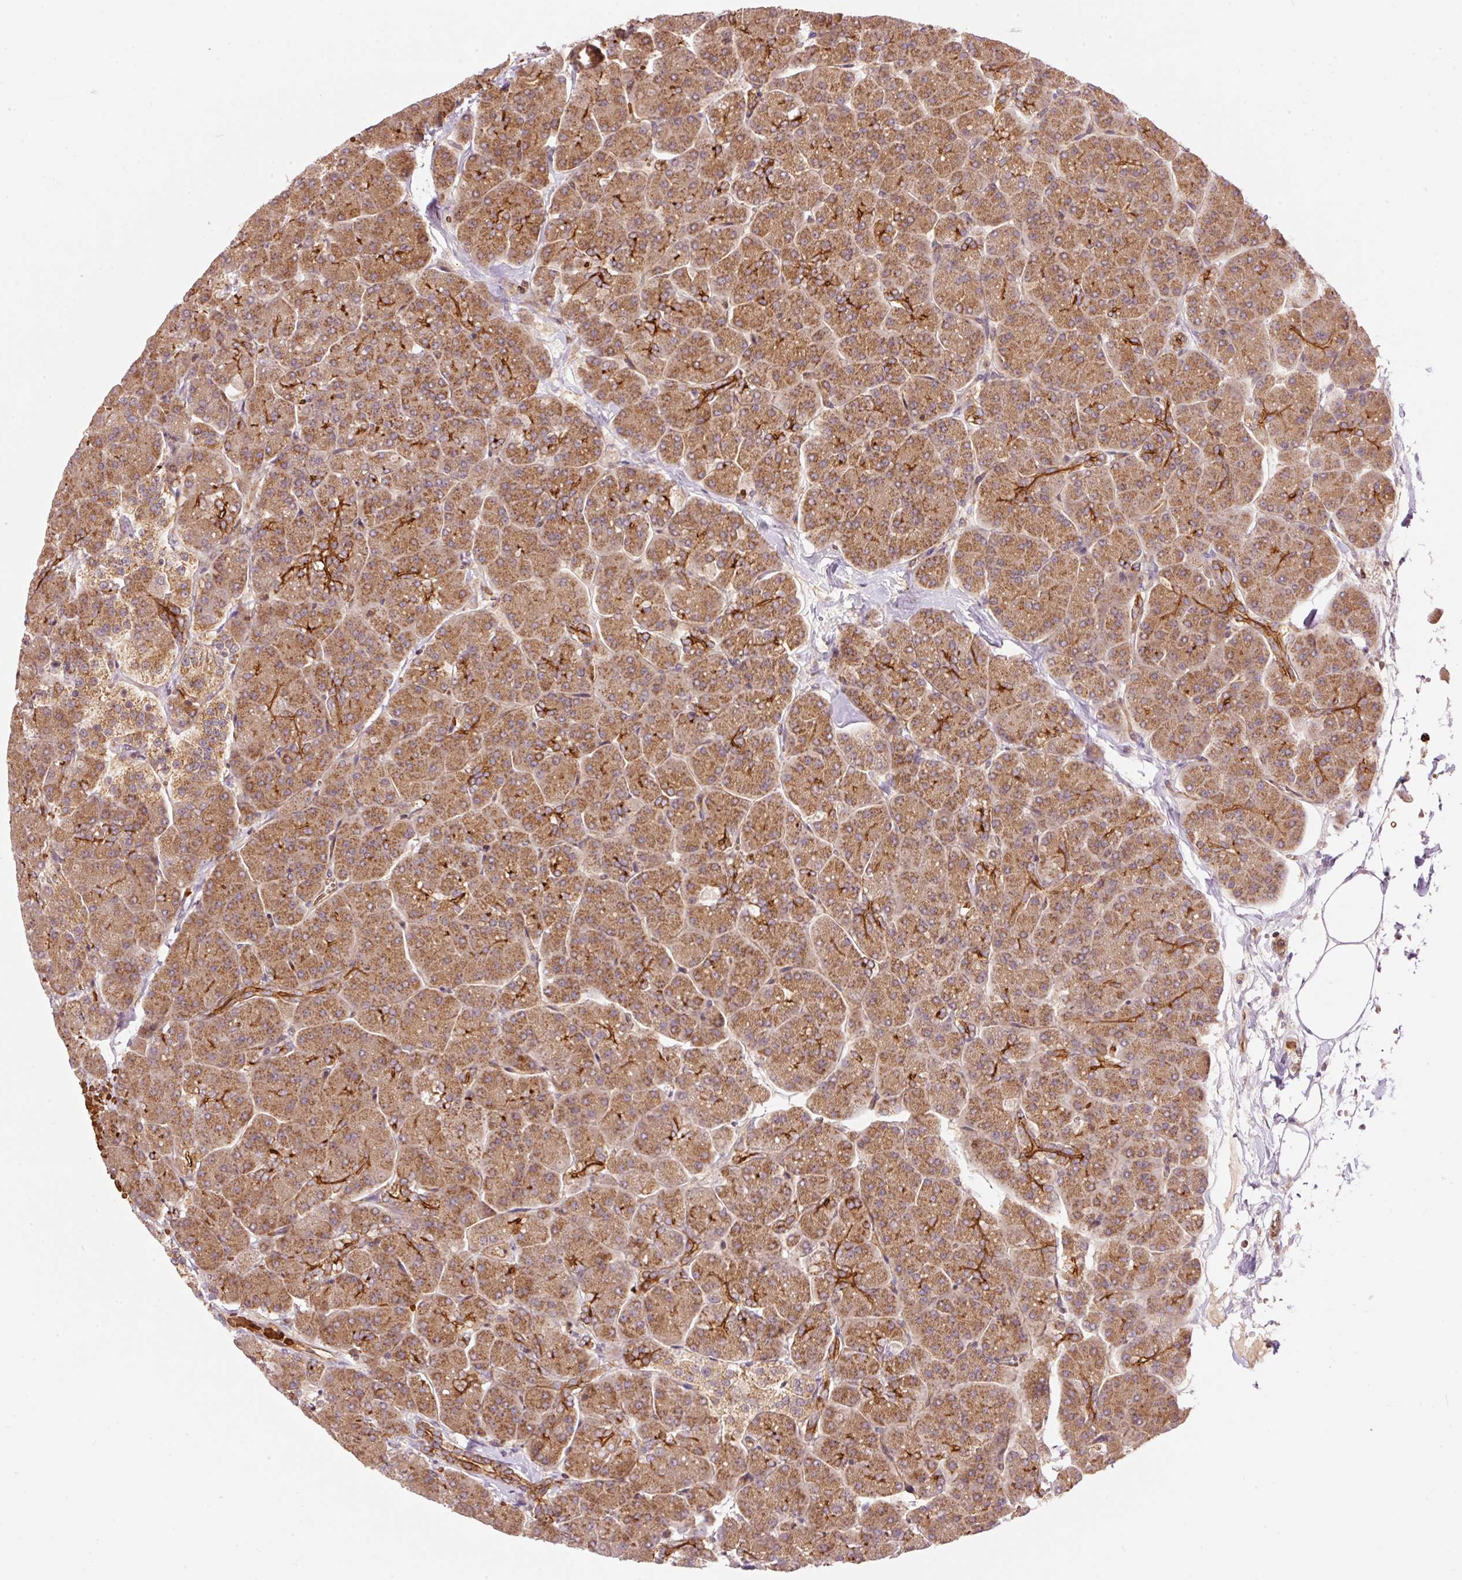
{"staining": {"intensity": "moderate", "quantity": ">75%", "location": "cytoplasmic/membranous"}, "tissue": "pancreas", "cell_type": "Exocrine glandular cells", "image_type": "normal", "snomed": [{"axis": "morphology", "description": "Normal tissue, NOS"}, {"axis": "topography", "description": "Pancreas"}, {"axis": "topography", "description": "Peripheral nerve tissue"}], "caption": "The image exhibits a brown stain indicating the presence of a protein in the cytoplasmic/membranous of exocrine glandular cells in pancreas. The protein is stained brown, and the nuclei are stained in blue (DAB (3,3'-diaminobenzidine) IHC with brightfield microscopy, high magnification).", "gene": "ADCY4", "patient": {"sex": "male", "age": 54}}